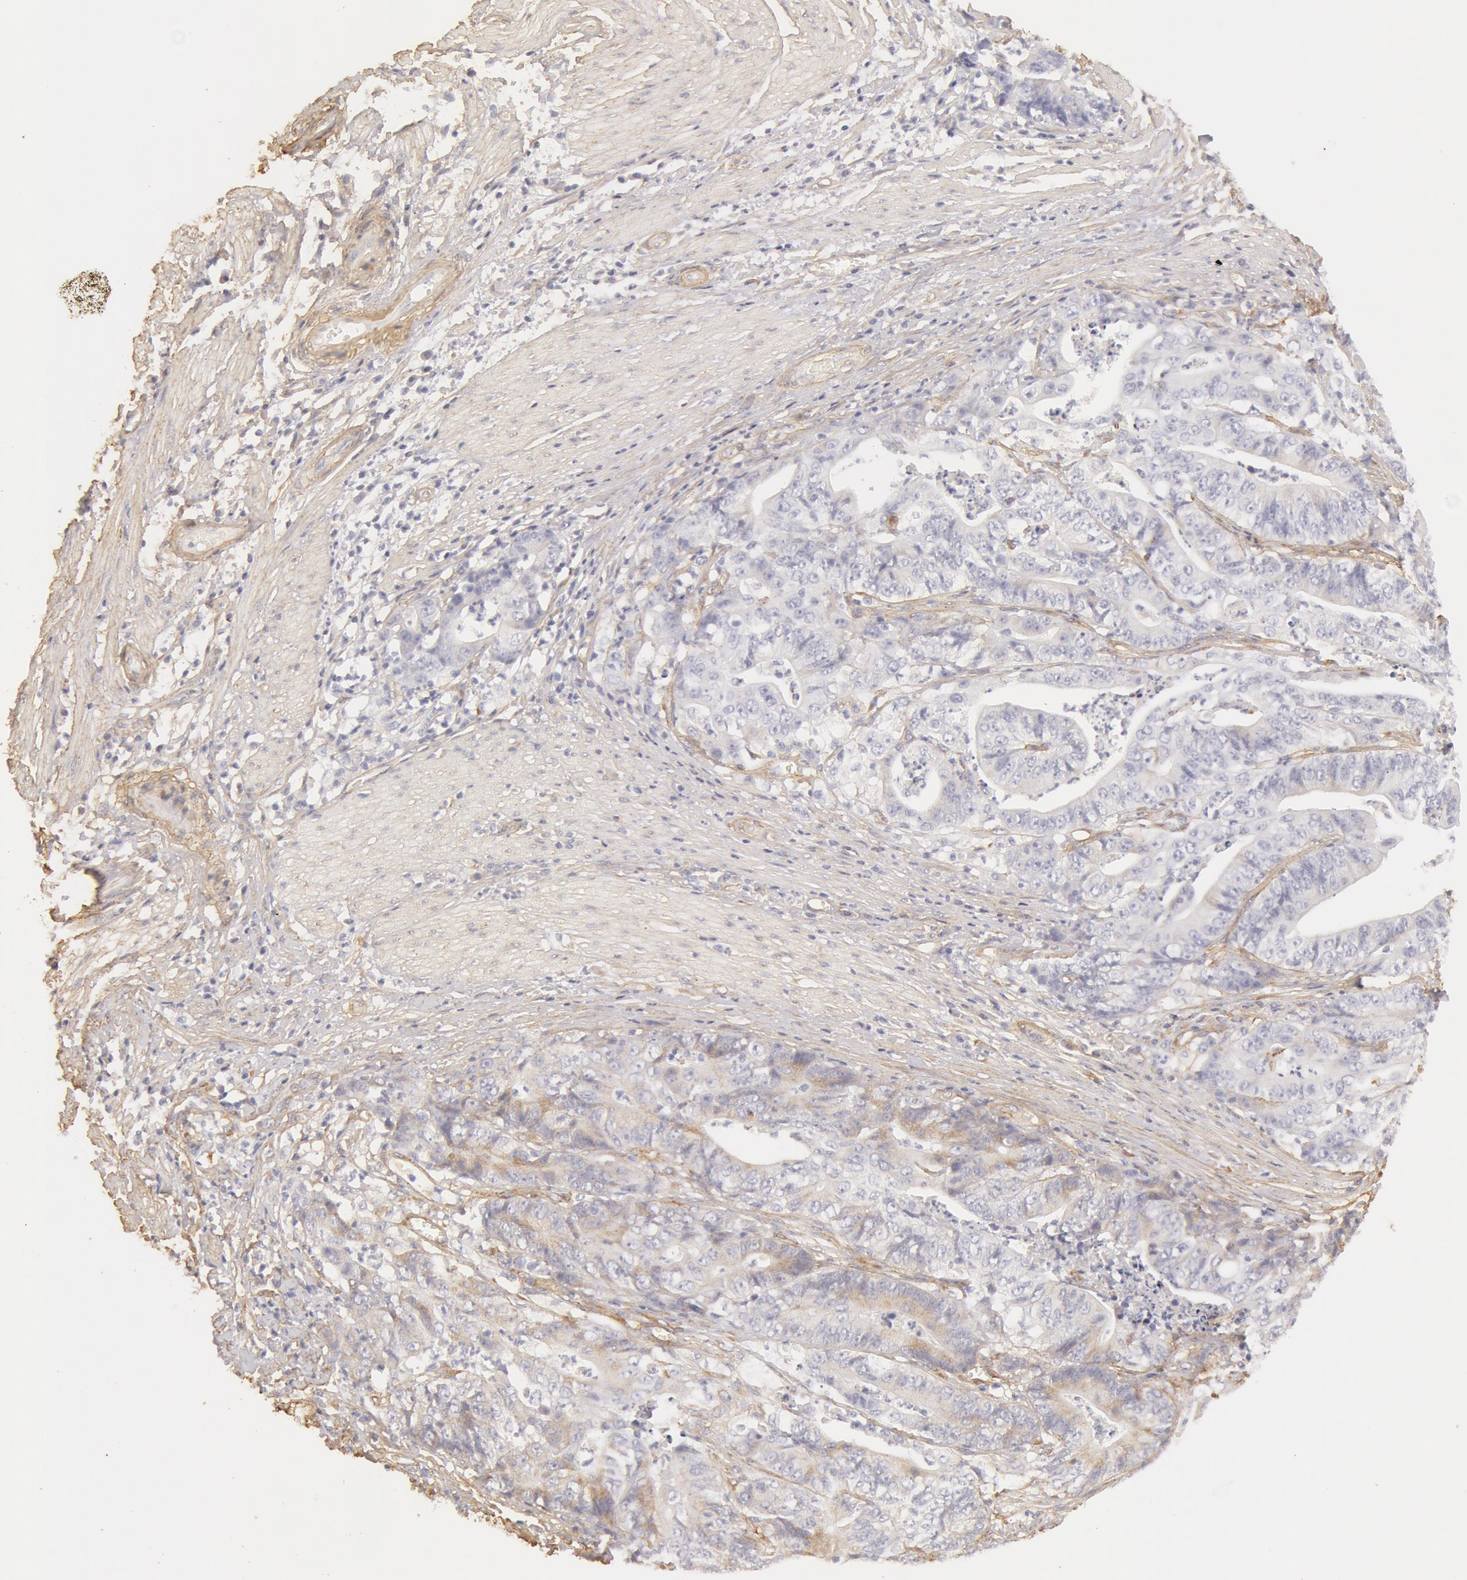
{"staining": {"intensity": "negative", "quantity": "none", "location": "none"}, "tissue": "stomach cancer", "cell_type": "Tumor cells", "image_type": "cancer", "snomed": [{"axis": "morphology", "description": "Adenocarcinoma, NOS"}, {"axis": "topography", "description": "Stomach, lower"}], "caption": "Tumor cells show no significant protein staining in stomach adenocarcinoma.", "gene": "COL4A1", "patient": {"sex": "female", "age": 86}}